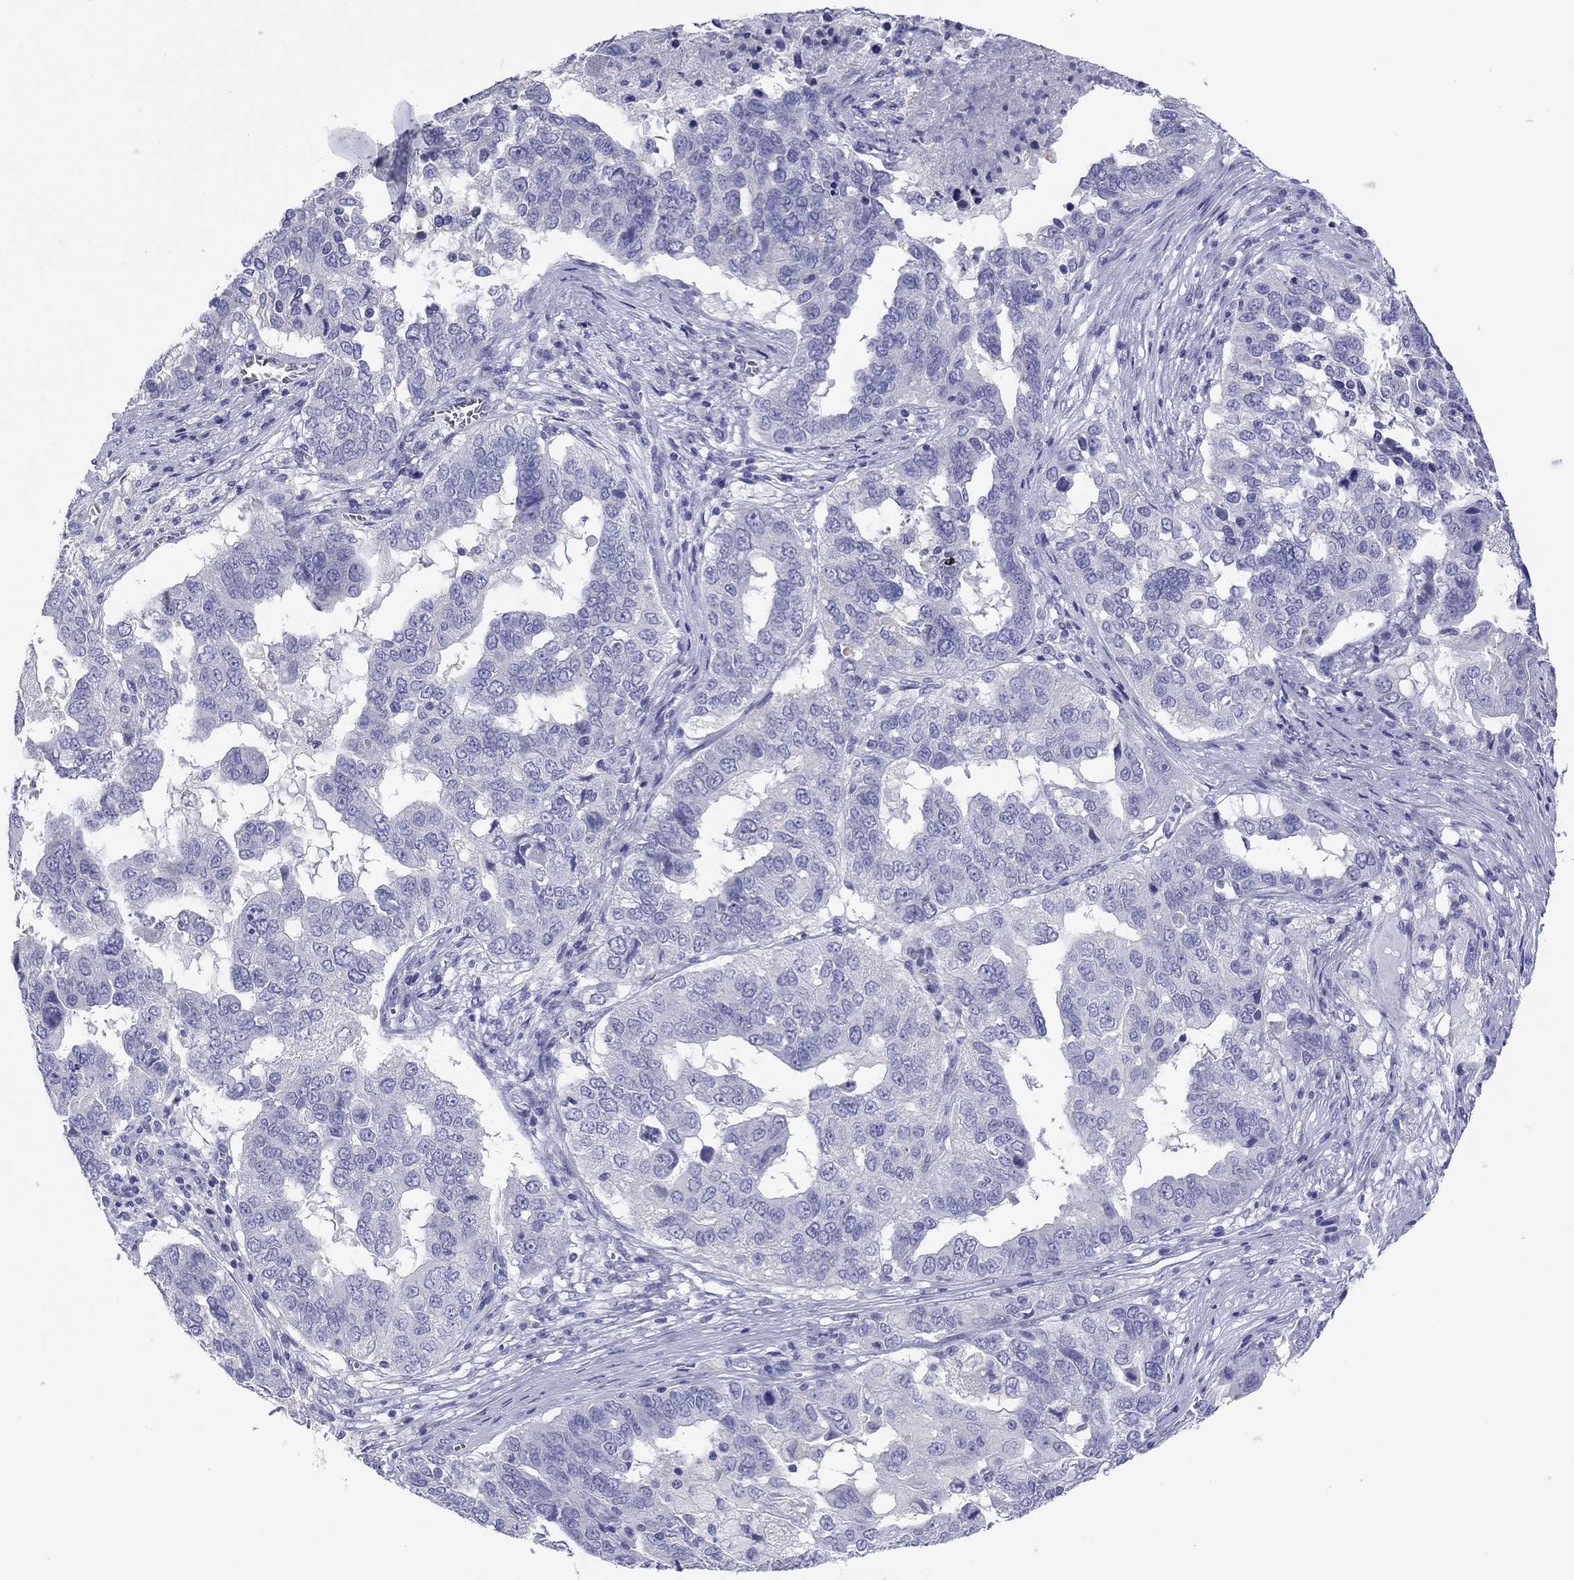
{"staining": {"intensity": "negative", "quantity": "none", "location": "none"}, "tissue": "ovarian cancer", "cell_type": "Tumor cells", "image_type": "cancer", "snomed": [{"axis": "morphology", "description": "Carcinoma, endometroid"}, {"axis": "topography", "description": "Soft tissue"}, {"axis": "topography", "description": "Ovary"}], "caption": "Tumor cells show no significant expression in ovarian cancer.", "gene": "ERICH3", "patient": {"sex": "female", "age": 52}}